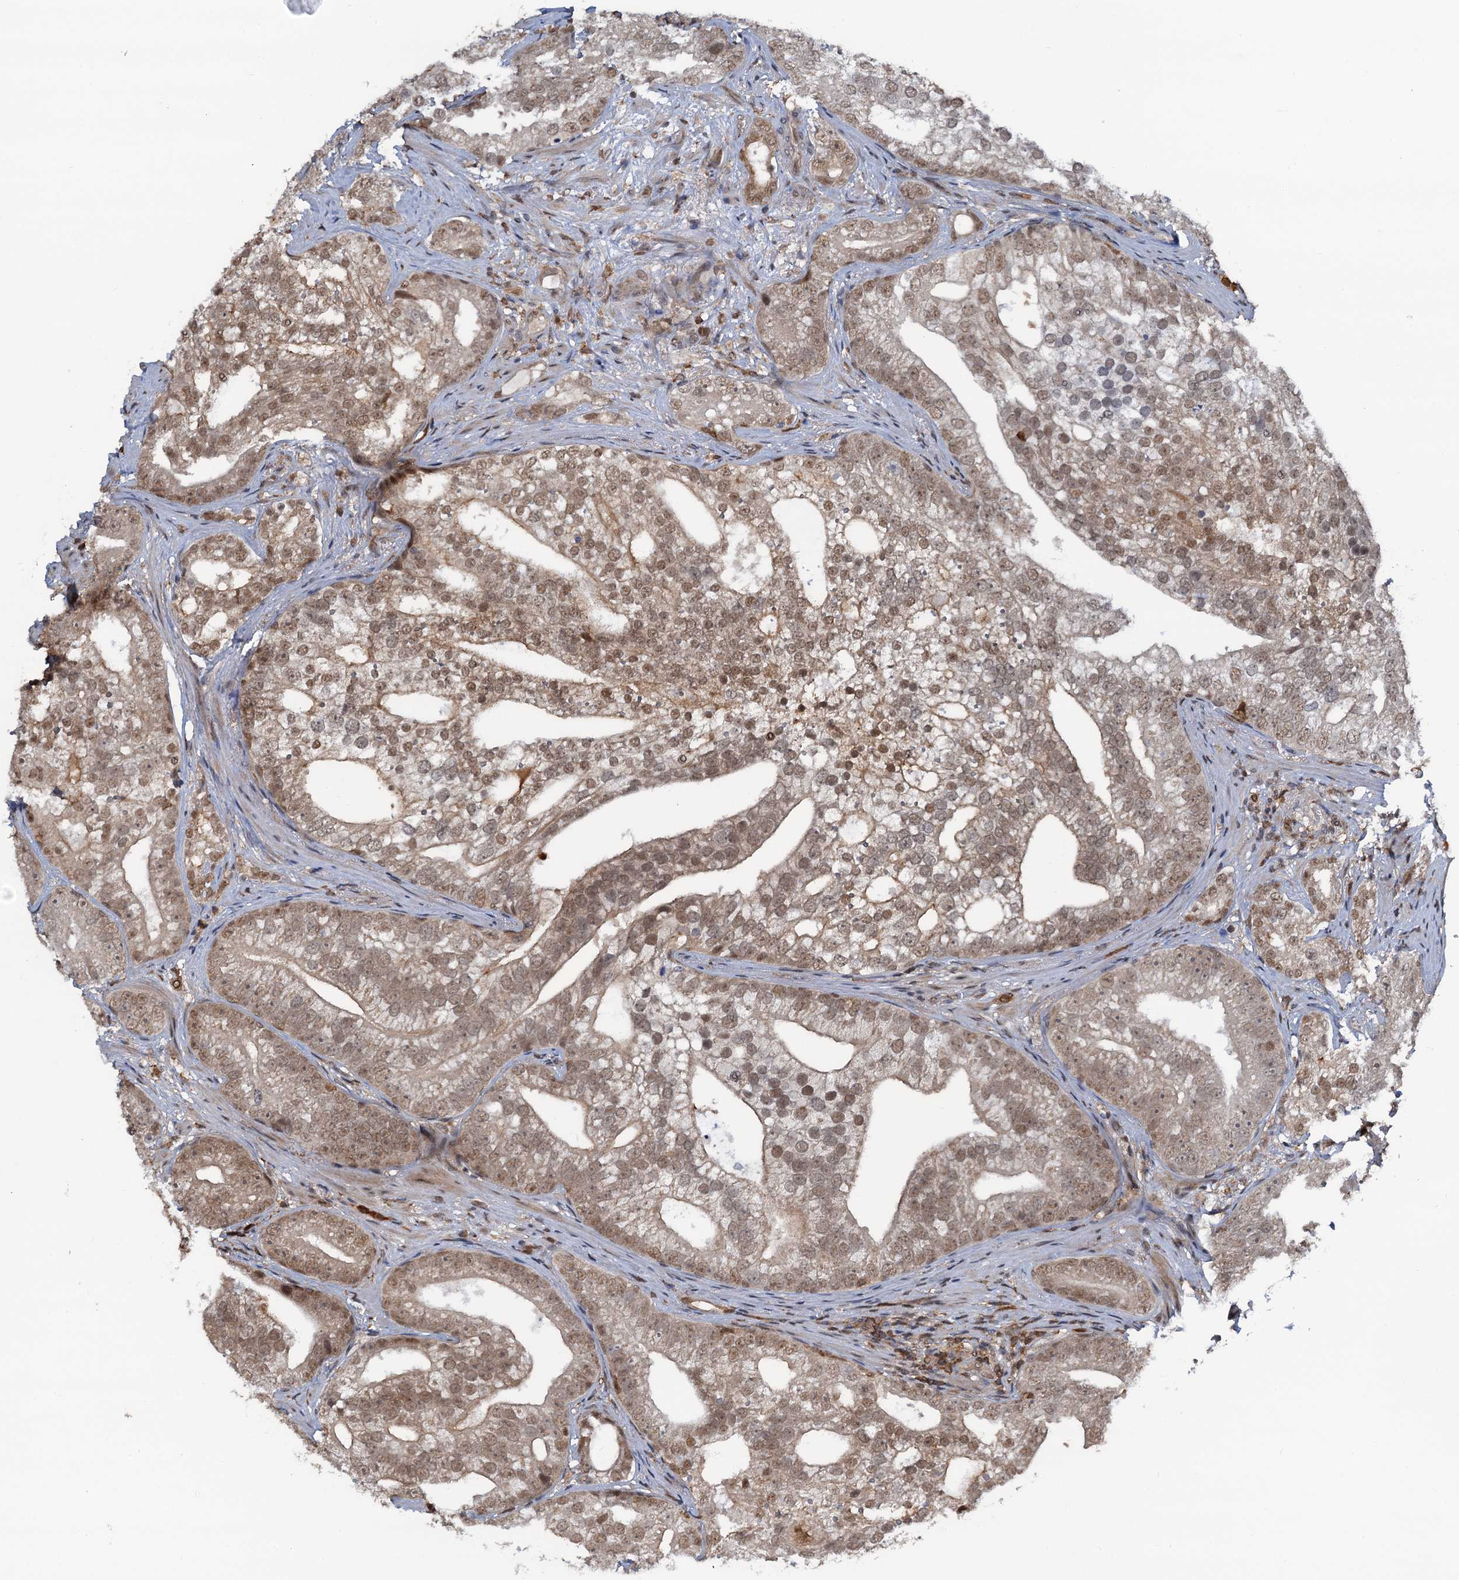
{"staining": {"intensity": "moderate", "quantity": ">75%", "location": "nuclear"}, "tissue": "prostate cancer", "cell_type": "Tumor cells", "image_type": "cancer", "snomed": [{"axis": "morphology", "description": "Adenocarcinoma, High grade"}, {"axis": "topography", "description": "Prostate"}], "caption": "Tumor cells exhibit medium levels of moderate nuclear staining in about >75% of cells in prostate cancer (adenocarcinoma (high-grade)).", "gene": "ZNF609", "patient": {"sex": "male", "age": 75}}